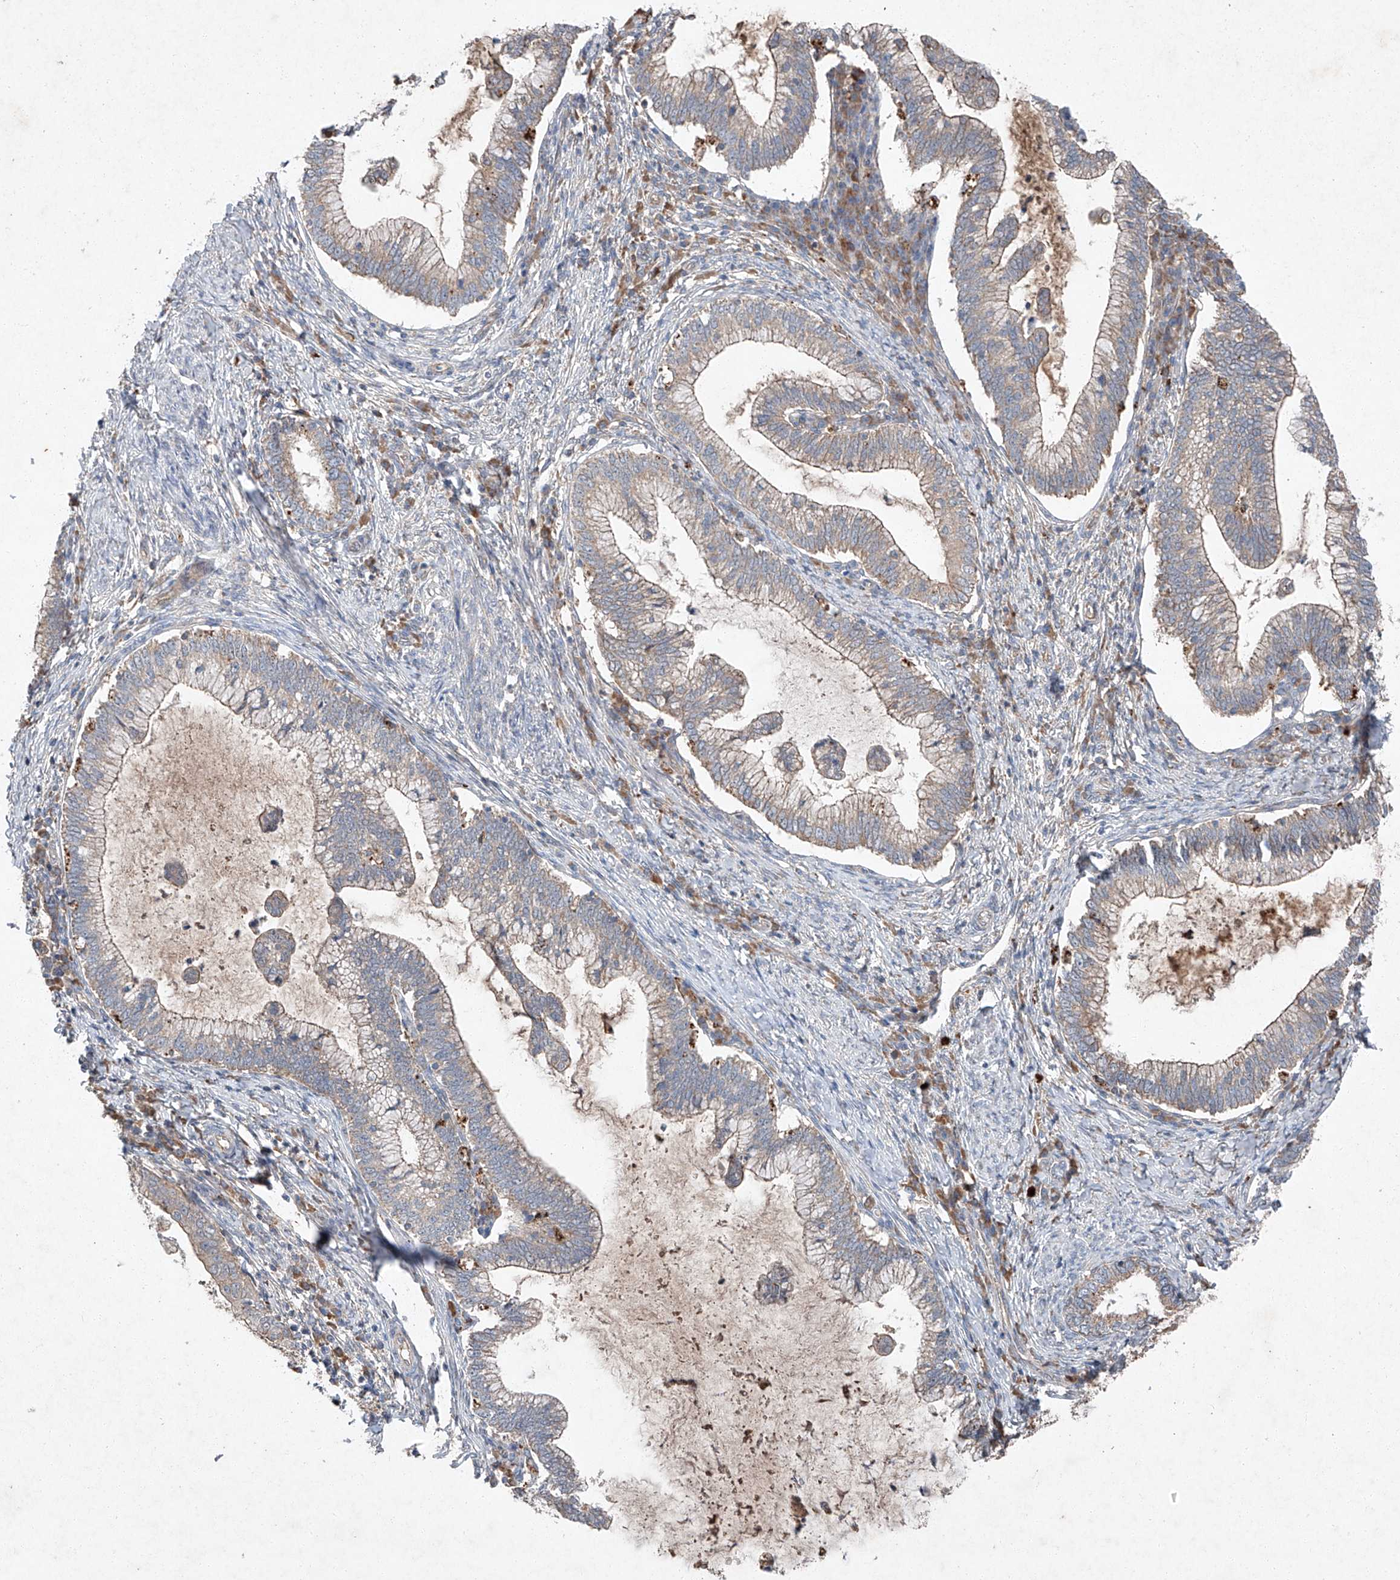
{"staining": {"intensity": "weak", "quantity": "25%-75%", "location": "cytoplasmic/membranous"}, "tissue": "cervical cancer", "cell_type": "Tumor cells", "image_type": "cancer", "snomed": [{"axis": "morphology", "description": "Adenocarcinoma, NOS"}, {"axis": "topography", "description": "Cervix"}], "caption": "Immunohistochemistry (IHC) of cervical adenocarcinoma exhibits low levels of weak cytoplasmic/membranous expression in approximately 25%-75% of tumor cells.", "gene": "RUSC1", "patient": {"sex": "female", "age": 36}}